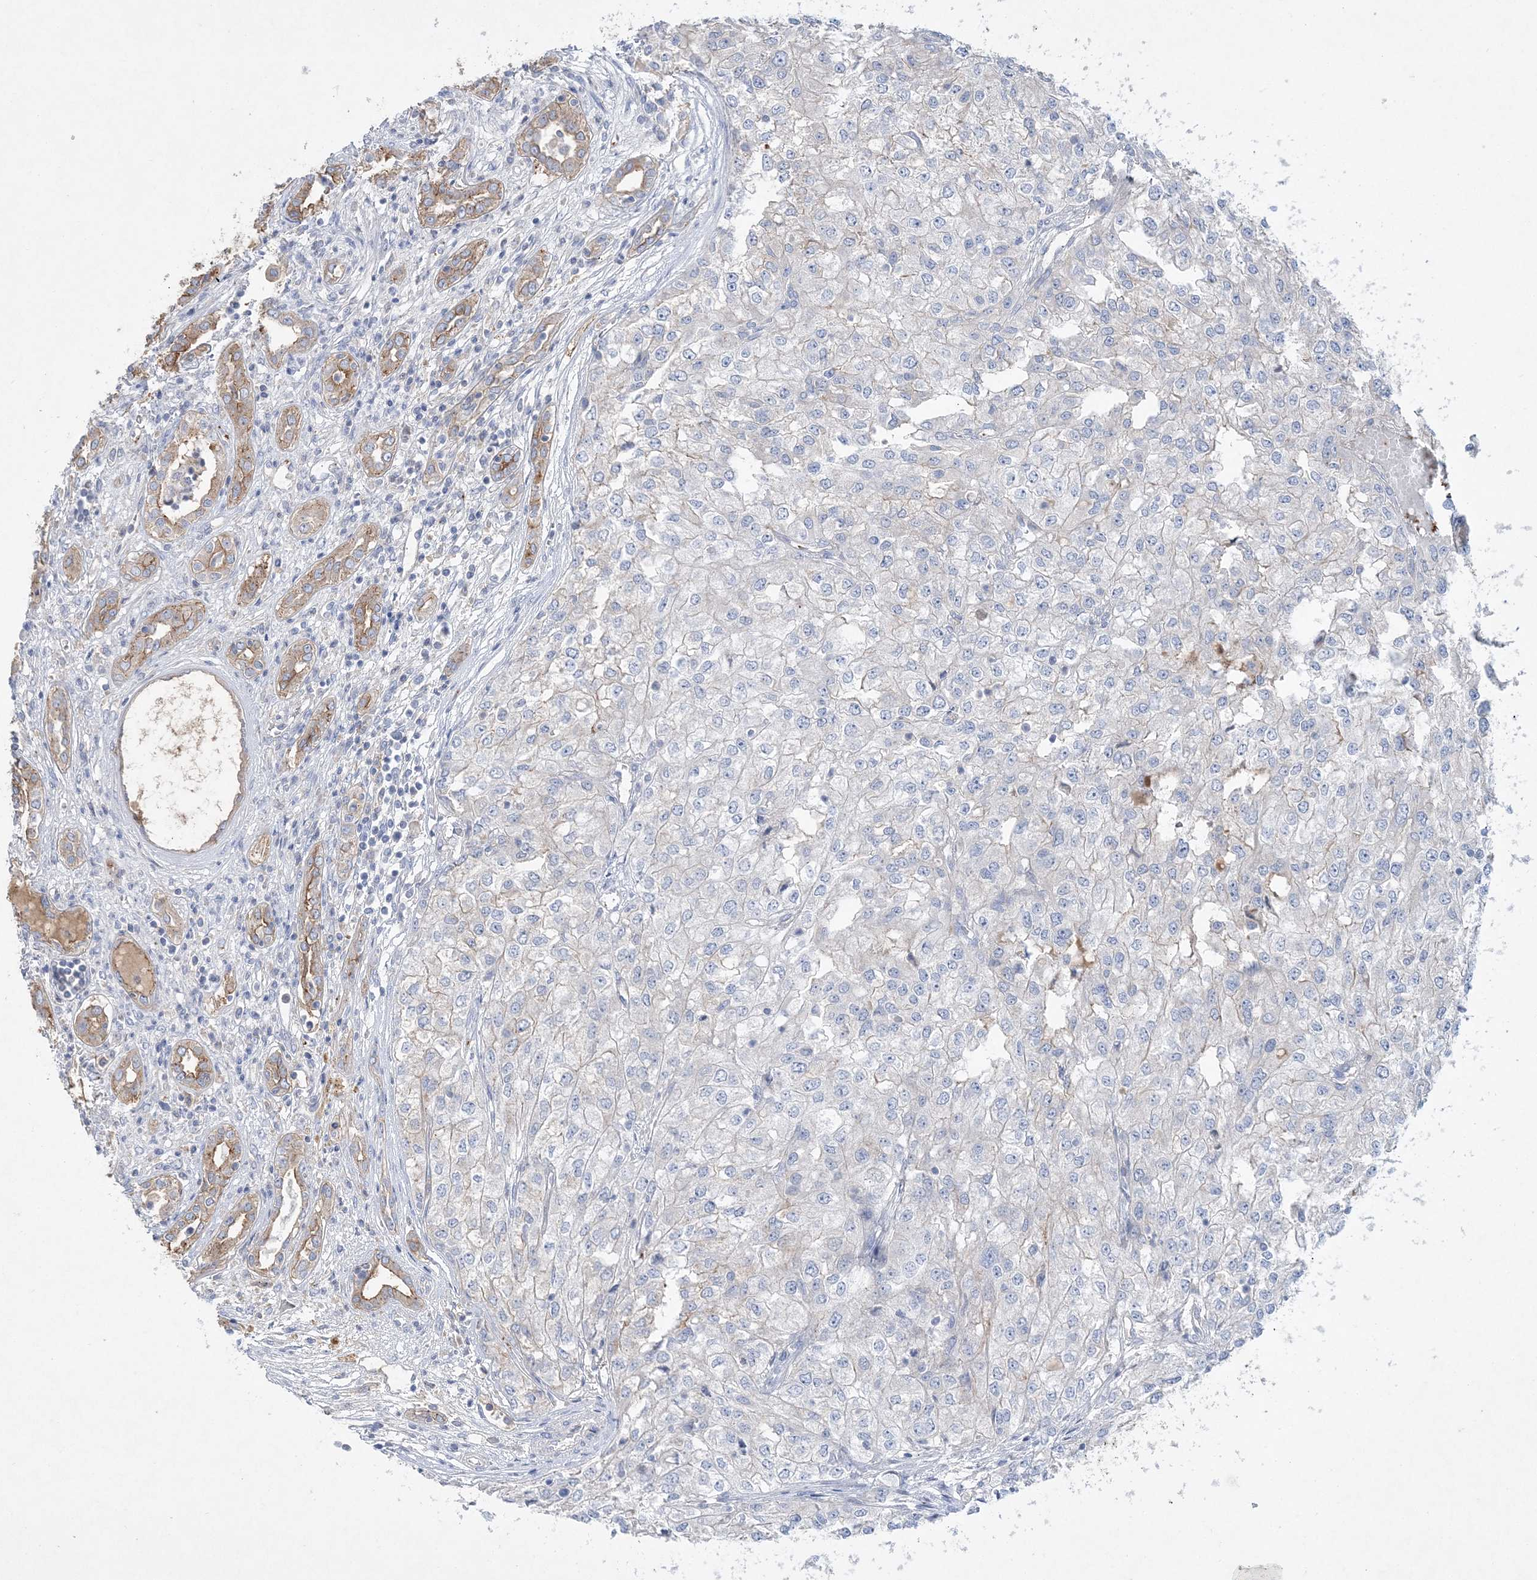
{"staining": {"intensity": "negative", "quantity": "none", "location": "none"}, "tissue": "renal cancer", "cell_type": "Tumor cells", "image_type": "cancer", "snomed": [{"axis": "morphology", "description": "Adenocarcinoma, NOS"}, {"axis": "topography", "description": "Kidney"}], "caption": "Tumor cells are negative for protein expression in human renal cancer. (DAB (3,3'-diaminobenzidine) IHC with hematoxylin counter stain).", "gene": "ADCK2", "patient": {"sex": "female", "age": 54}}